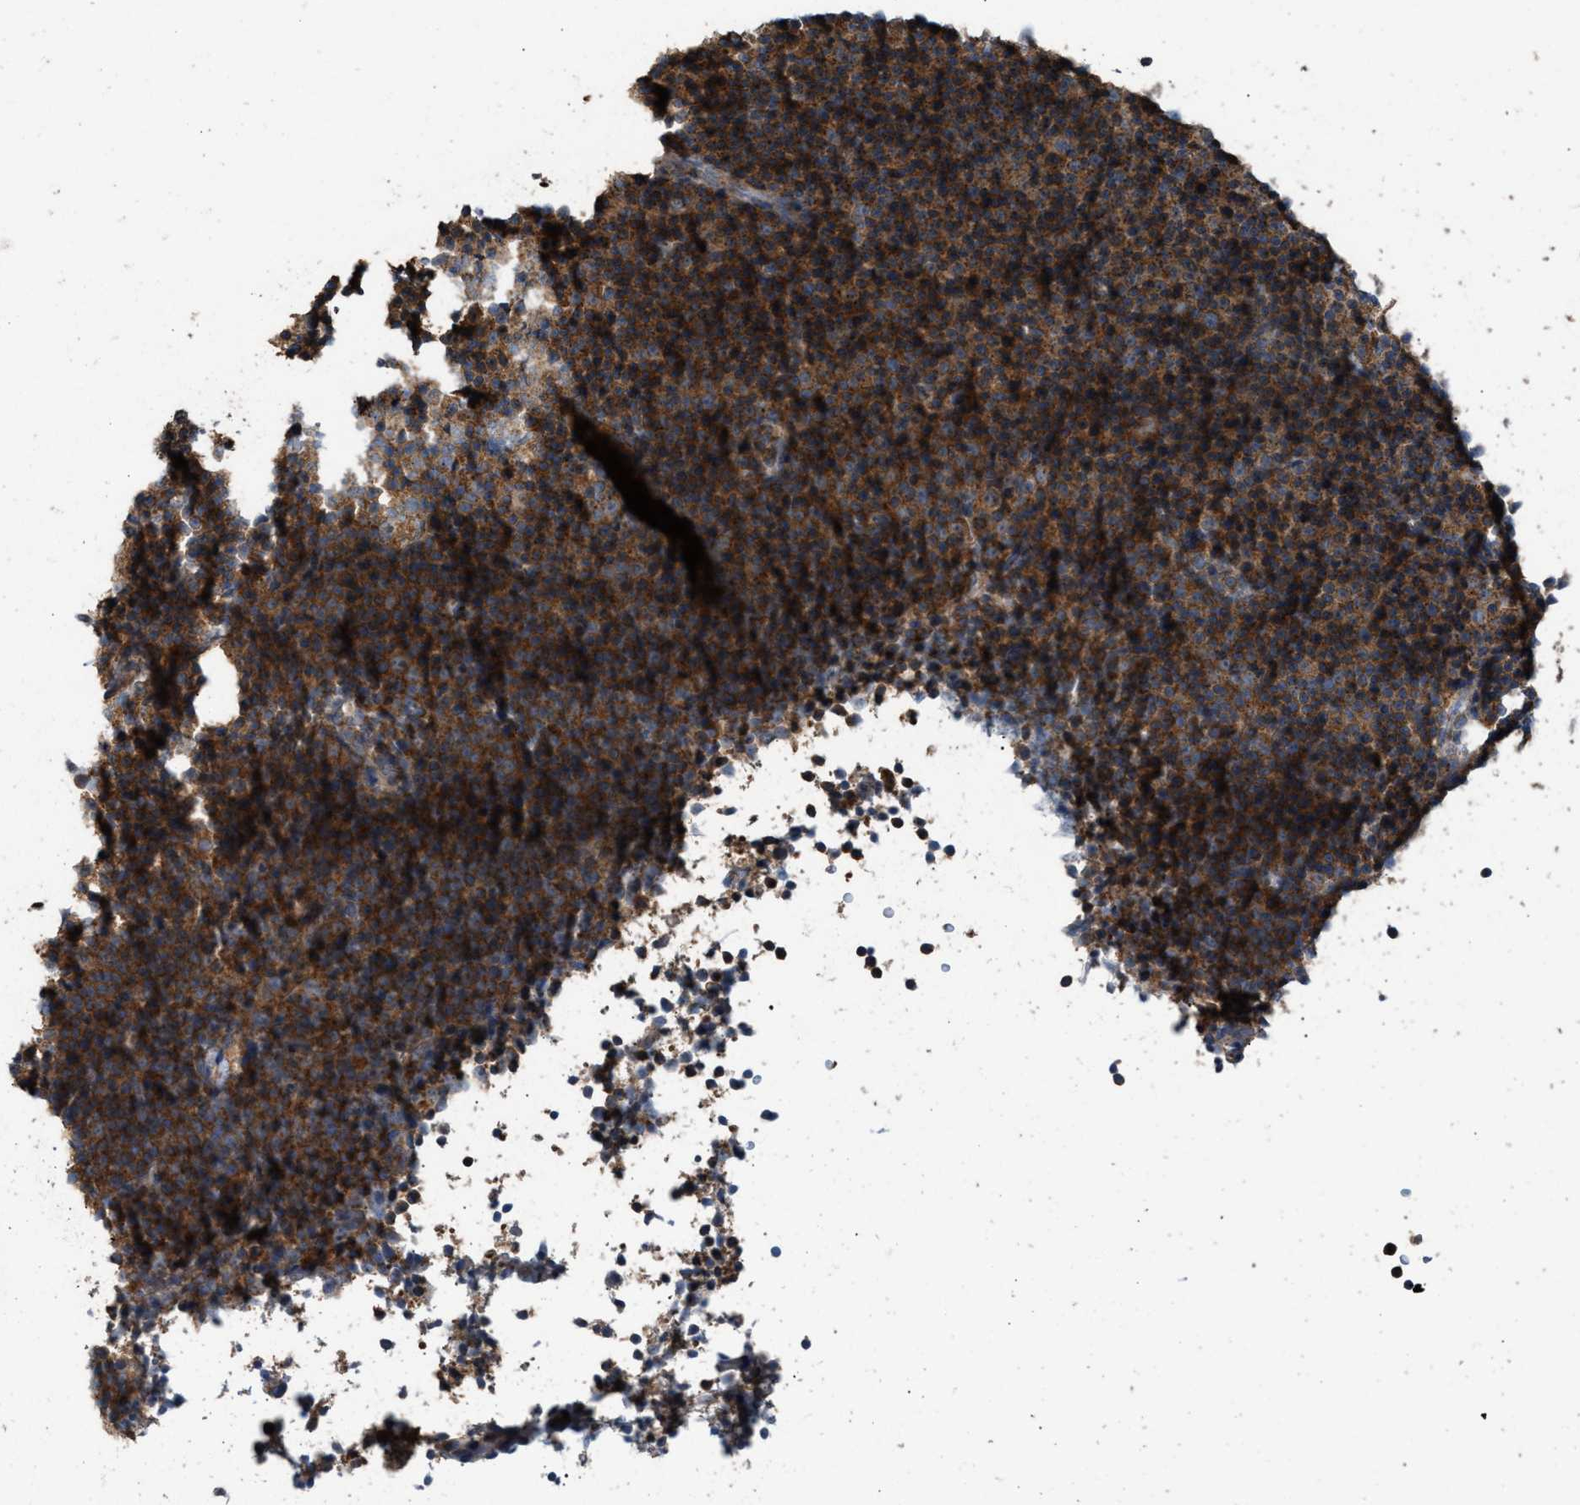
{"staining": {"intensity": "strong", "quantity": ">75%", "location": "cytoplasmic/membranous"}, "tissue": "lymphoma", "cell_type": "Tumor cells", "image_type": "cancer", "snomed": [{"axis": "morphology", "description": "Malignant lymphoma, non-Hodgkin's type, Low grade"}, {"axis": "topography", "description": "Lymph node"}], "caption": "Lymphoma stained with a brown dye displays strong cytoplasmic/membranous positive staining in about >75% of tumor cells.", "gene": "TPK1", "patient": {"sex": "female", "age": 67}}